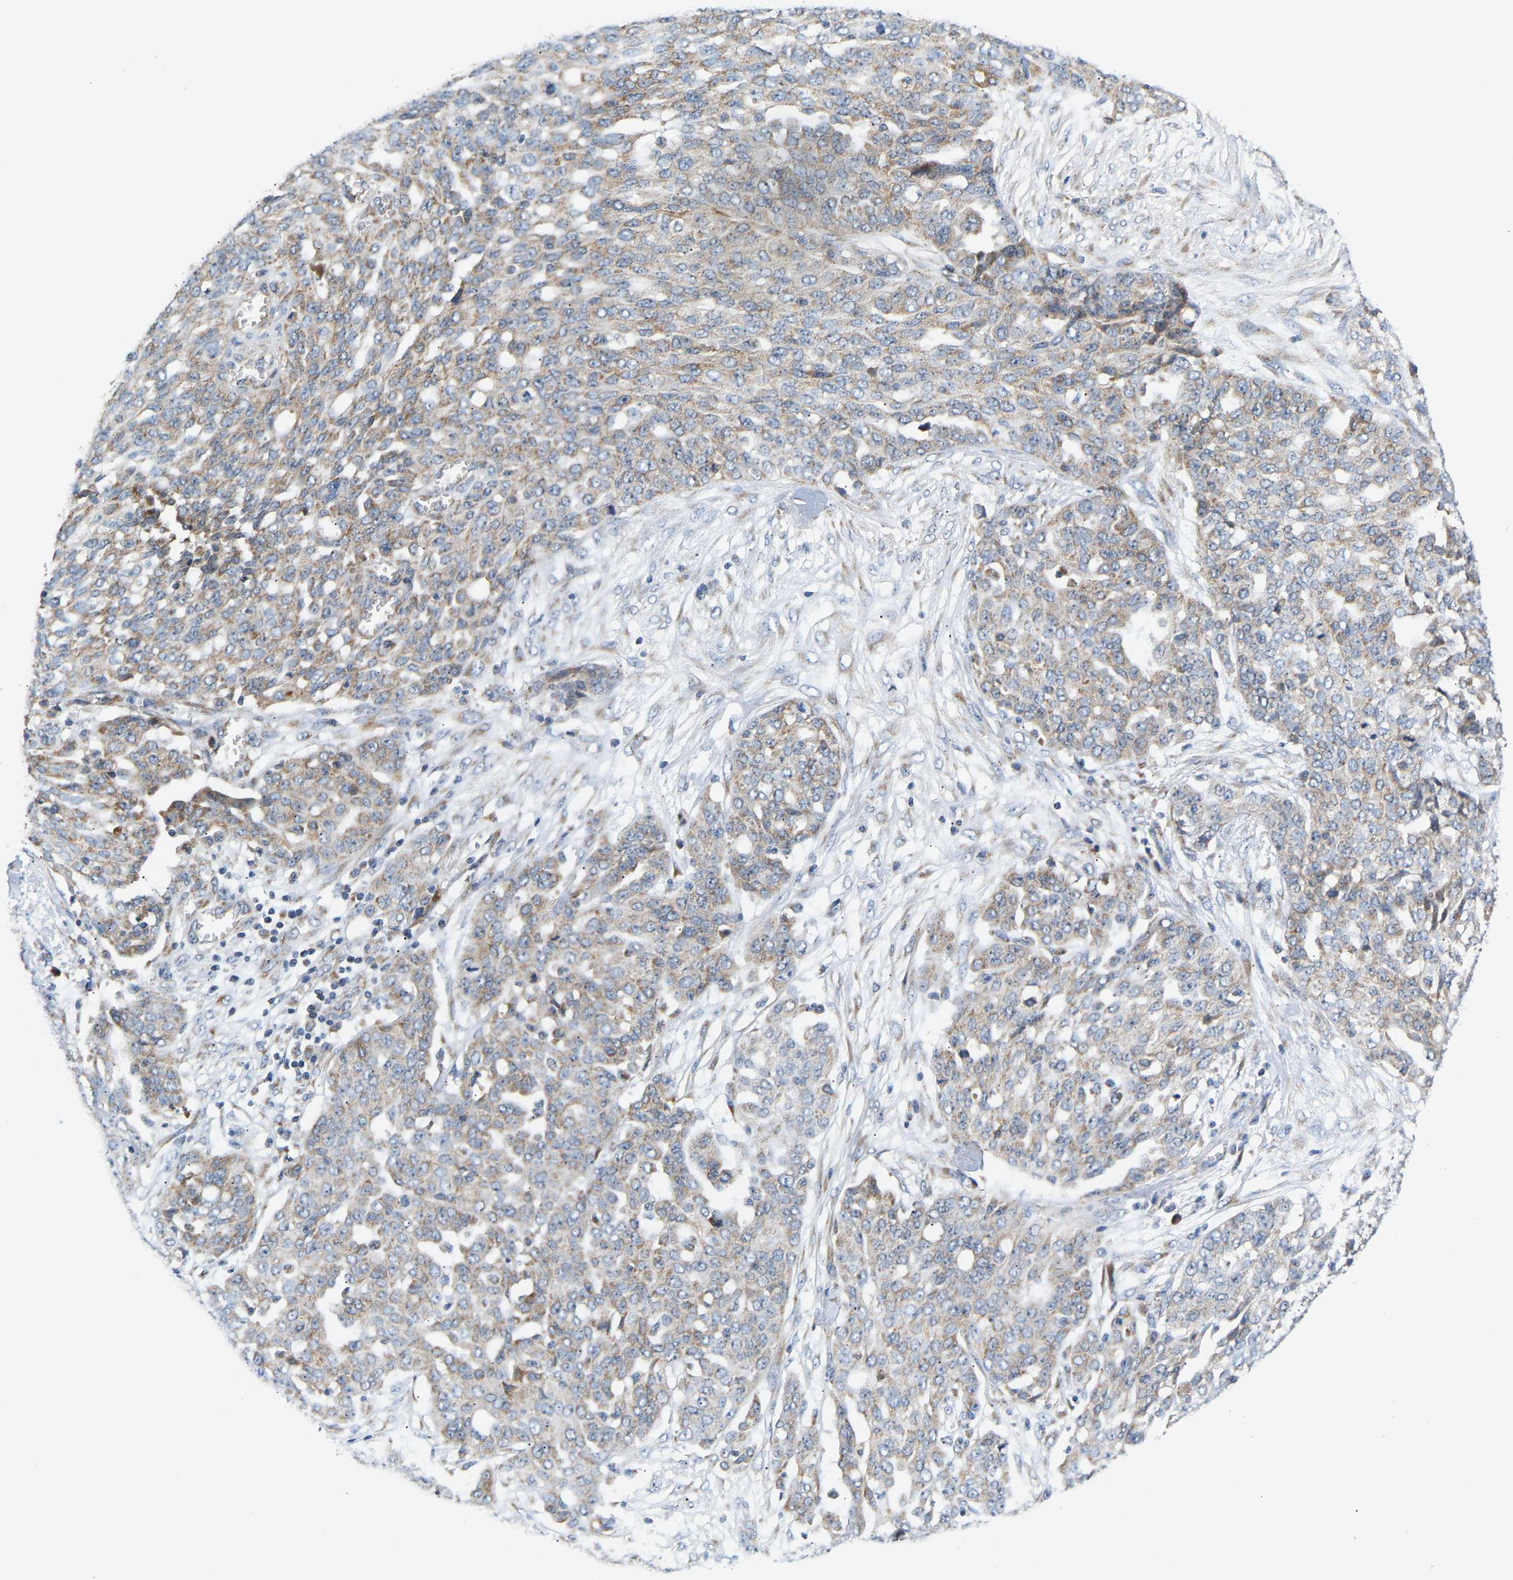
{"staining": {"intensity": "weak", "quantity": "25%-75%", "location": "cytoplasmic/membranous"}, "tissue": "ovarian cancer", "cell_type": "Tumor cells", "image_type": "cancer", "snomed": [{"axis": "morphology", "description": "Cystadenocarcinoma, serous, NOS"}, {"axis": "topography", "description": "Soft tissue"}, {"axis": "topography", "description": "Ovary"}], "caption": "Serous cystadenocarcinoma (ovarian) tissue demonstrates weak cytoplasmic/membranous positivity in approximately 25%-75% of tumor cells", "gene": "TMEM168", "patient": {"sex": "female", "age": 57}}